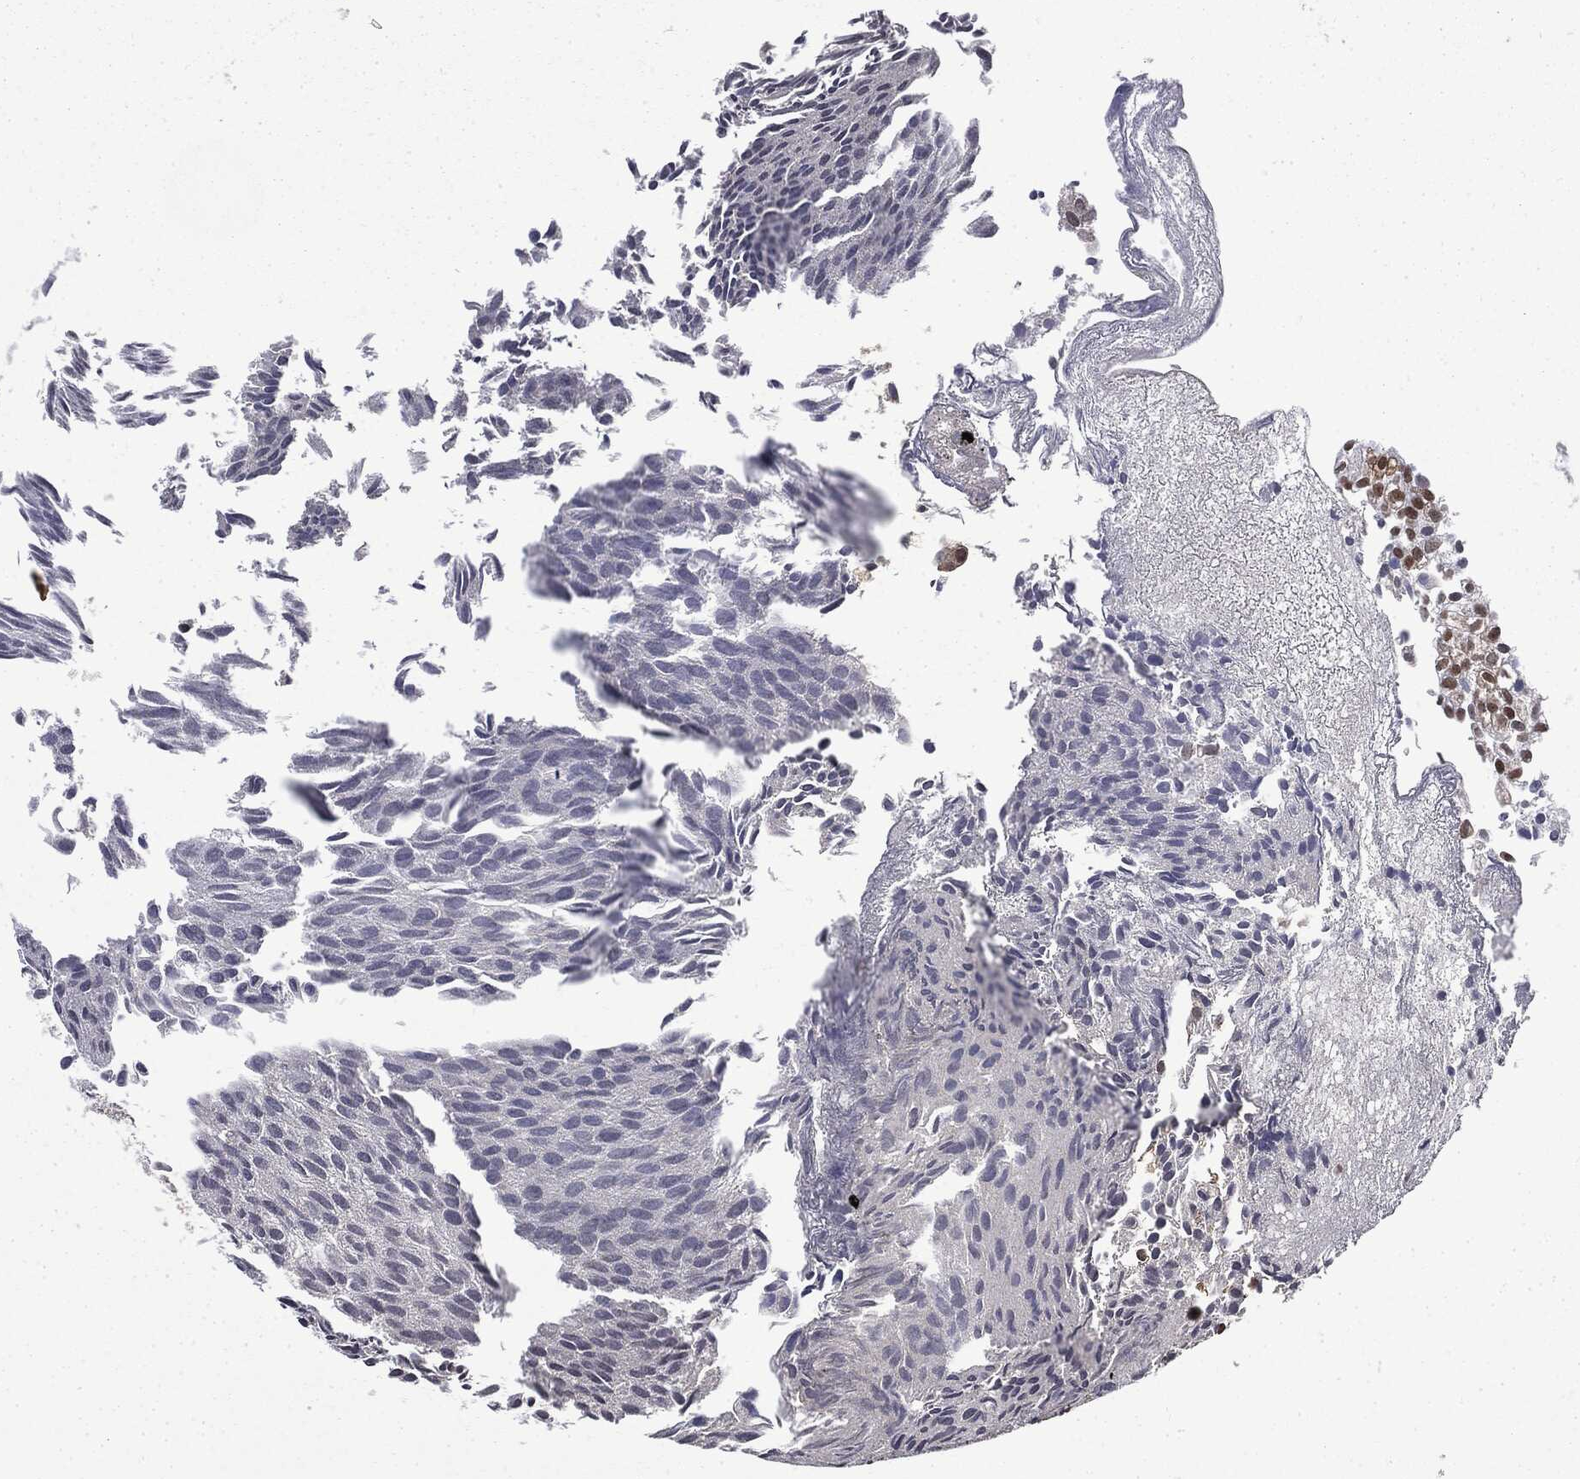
{"staining": {"intensity": "moderate", "quantity": "<25%", "location": "cytoplasmic/membranous"}, "tissue": "urothelial cancer", "cell_type": "Tumor cells", "image_type": "cancer", "snomed": [{"axis": "morphology", "description": "Urothelial carcinoma, Low grade"}, {"axis": "topography", "description": "Urinary bladder"}], "caption": "A photomicrograph of human urothelial carcinoma (low-grade) stained for a protein displays moderate cytoplasmic/membranous brown staining in tumor cells.", "gene": "GPI", "patient": {"sex": "male", "age": 89}}